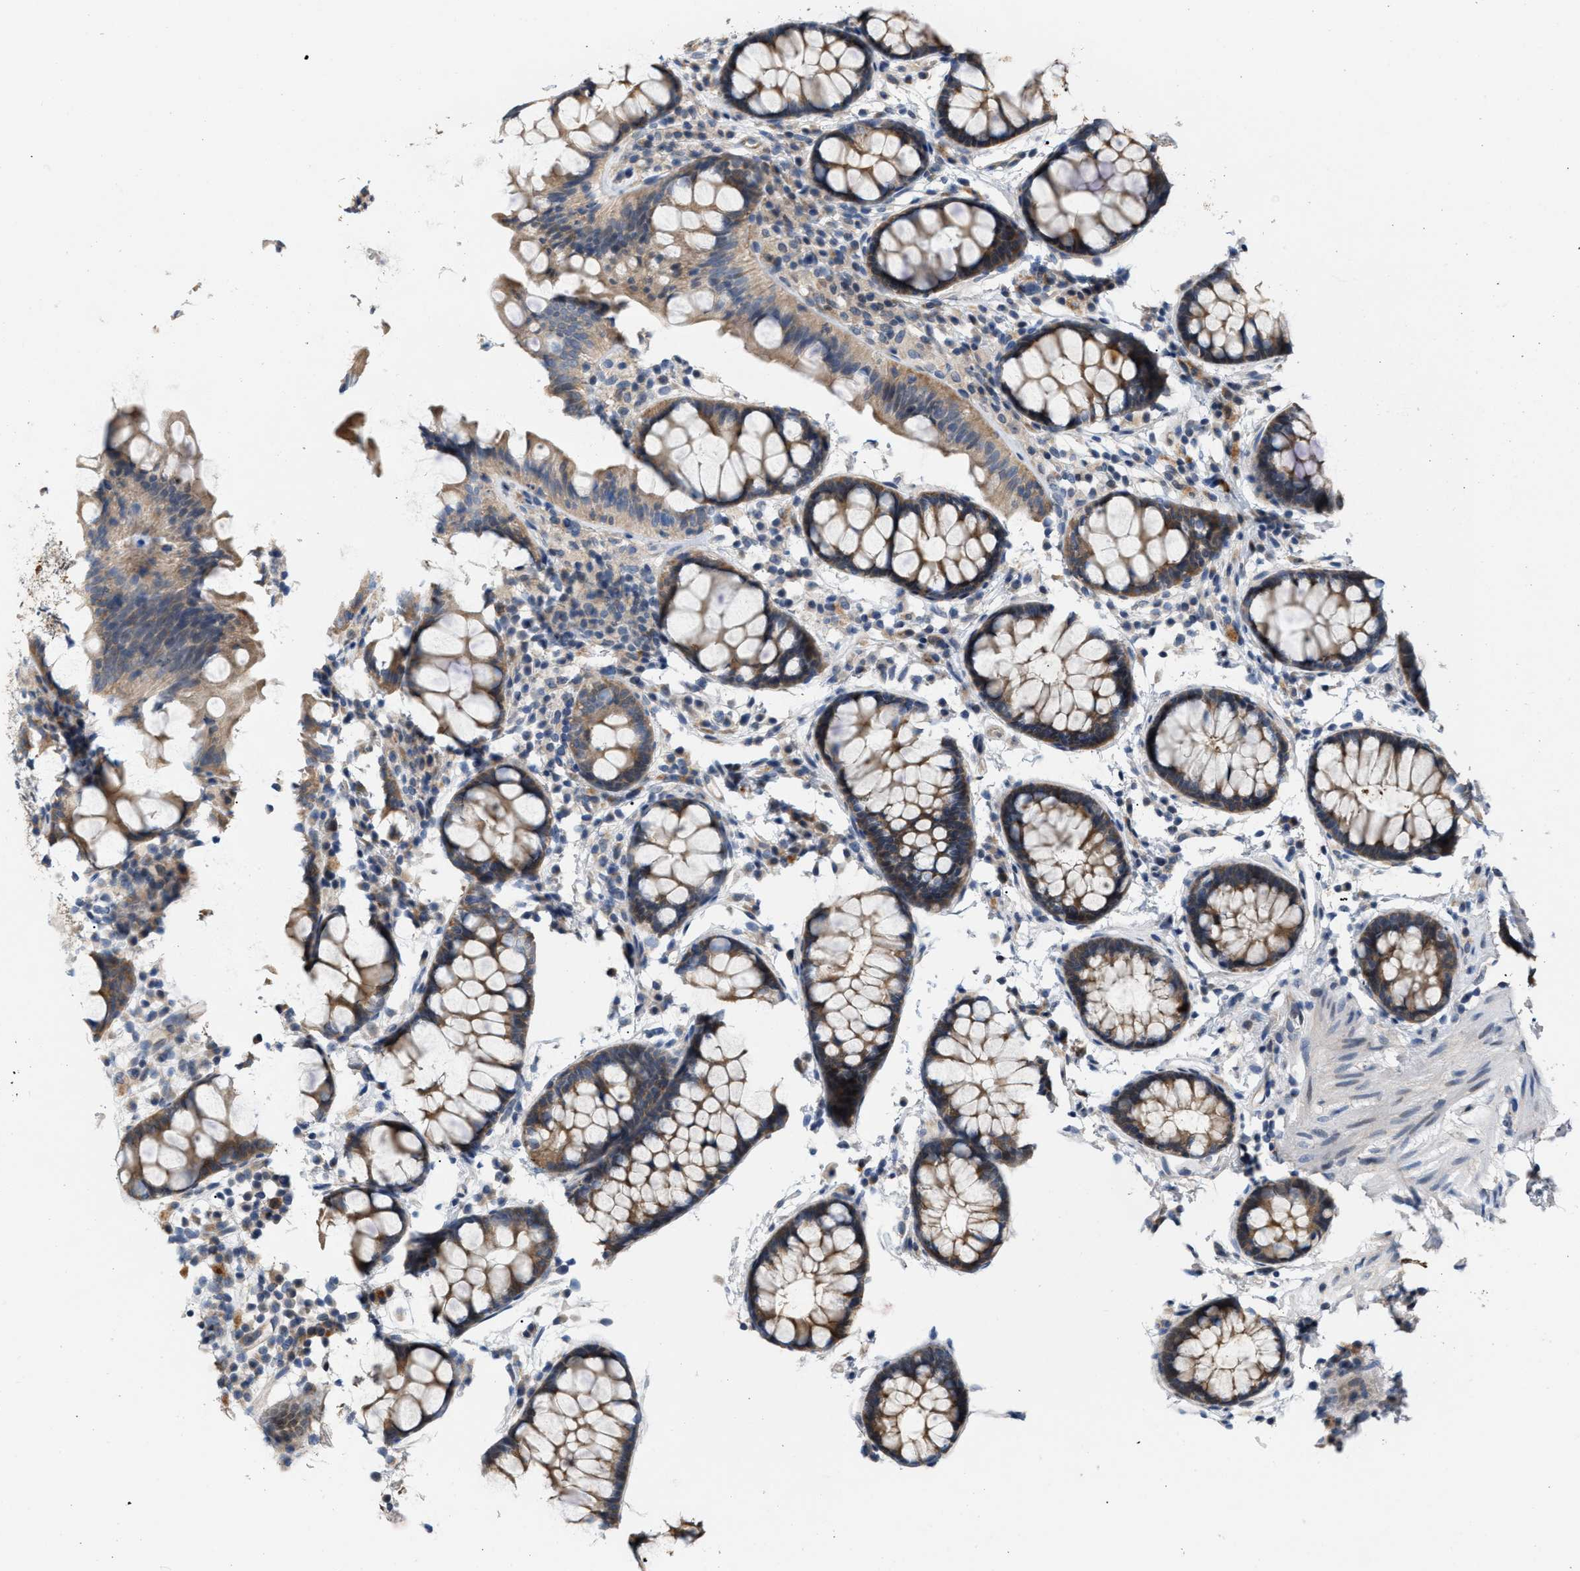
{"staining": {"intensity": "weak", "quantity": ">75%", "location": "cytoplasmic/membranous"}, "tissue": "colon", "cell_type": "Endothelial cells", "image_type": "normal", "snomed": [{"axis": "morphology", "description": "Normal tissue, NOS"}, {"axis": "topography", "description": "Colon"}], "caption": "An image of colon stained for a protein displays weak cytoplasmic/membranous brown staining in endothelial cells. The staining was performed using DAB (3,3'-diaminobenzidine) to visualize the protein expression in brown, while the nuclei were stained in blue with hematoxylin (Magnification: 20x).", "gene": "CSNK1A1", "patient": {"sex": "female", "age": 80}}